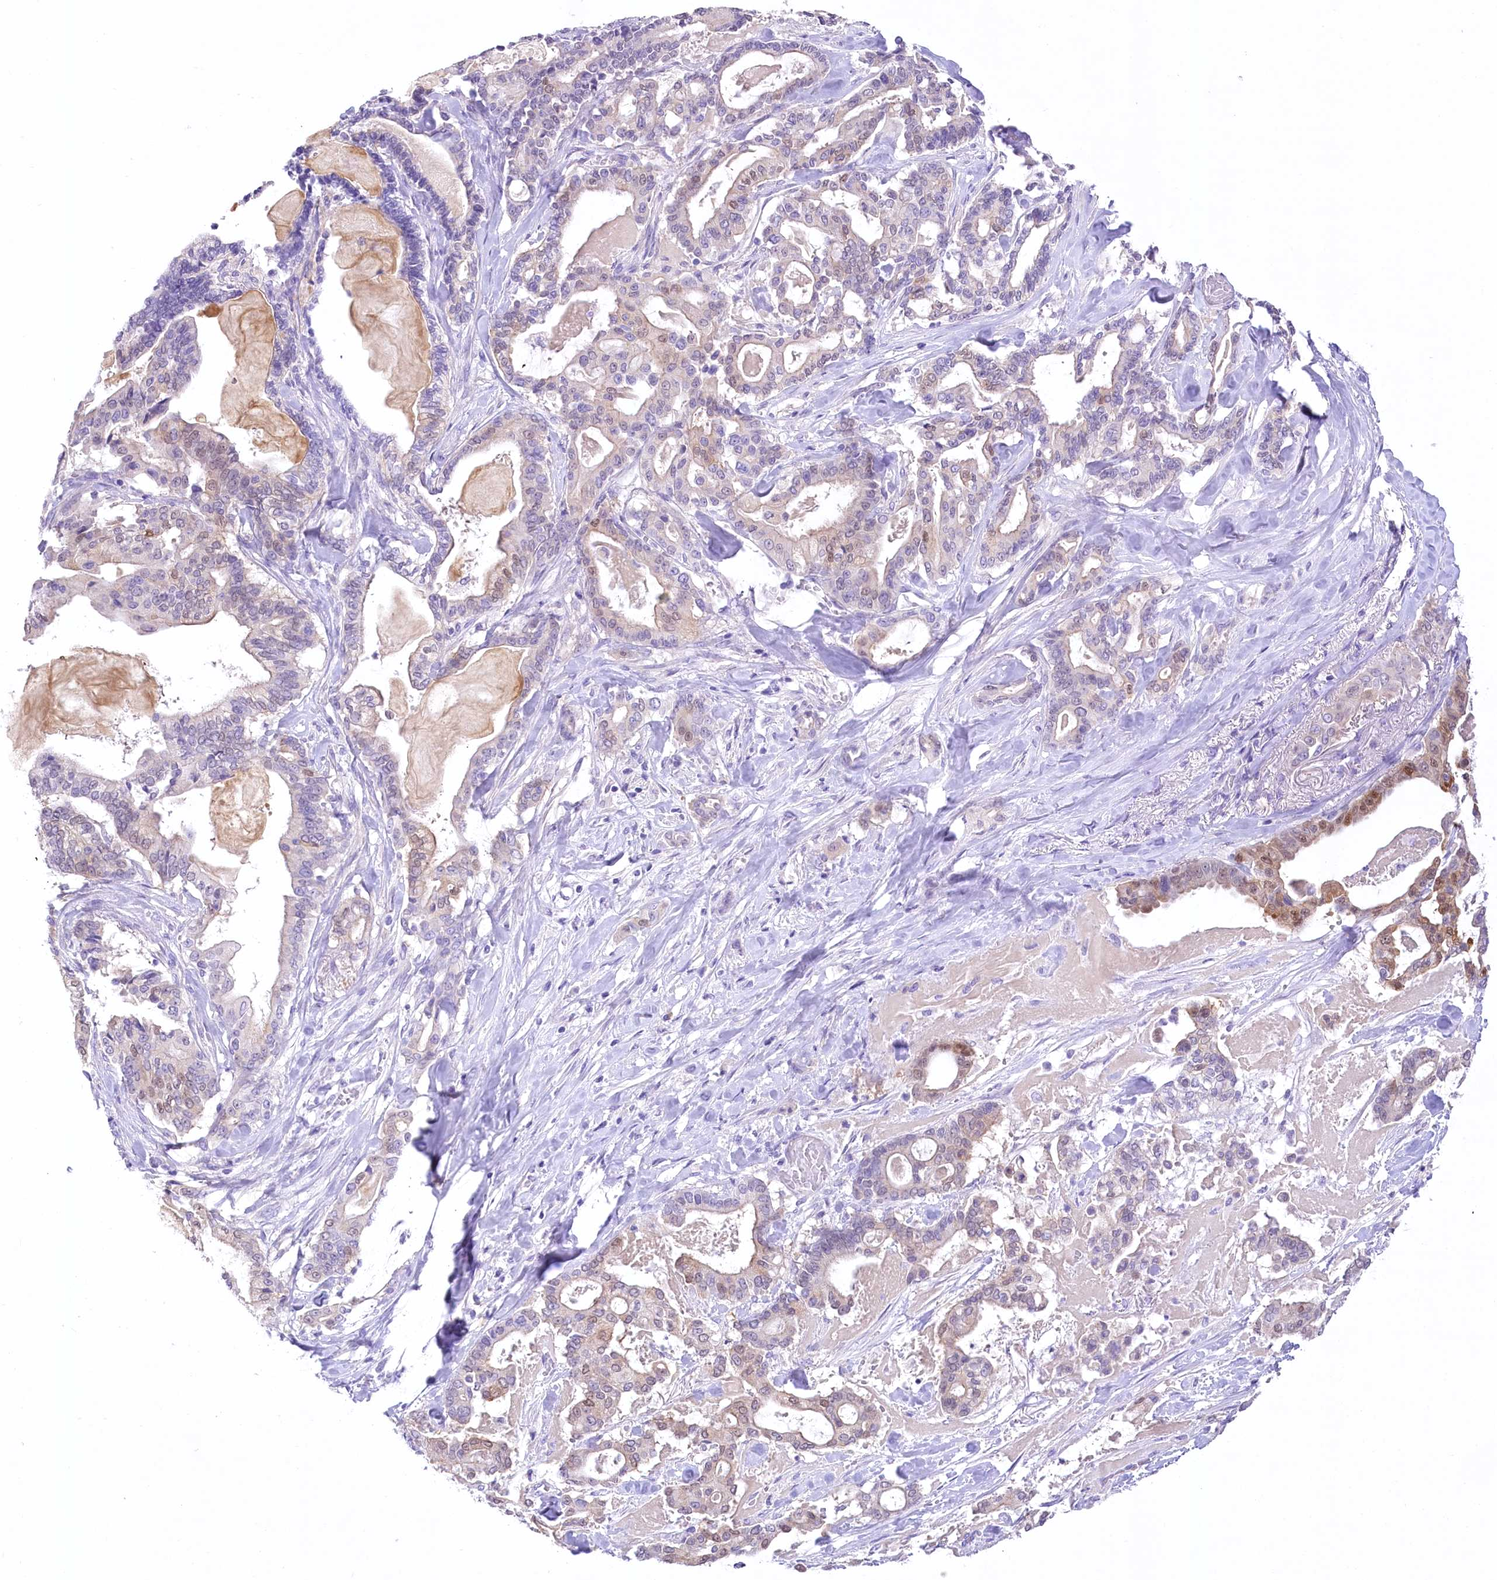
{"staining": {"intensity": "moderate", "quantity": "<25%", "location": "nuclear"}, "tissue": "pancreatic cancer", "cell_type": "Tumor cells", "image_type": "cancer", "snomed": [{"axis": "morphology", "description": "Adenocarcinoma, NOS"}, {"axis": "topography", "description": "Pancreas"}], "caption": "A photomicrograph of adenocarcinoma (pancreatic) stained for a protein exhibits moderate nuclear brown staining in tumor cells.", "gene": "PBLD", "patient": {"sex": "male", "age": 63}}